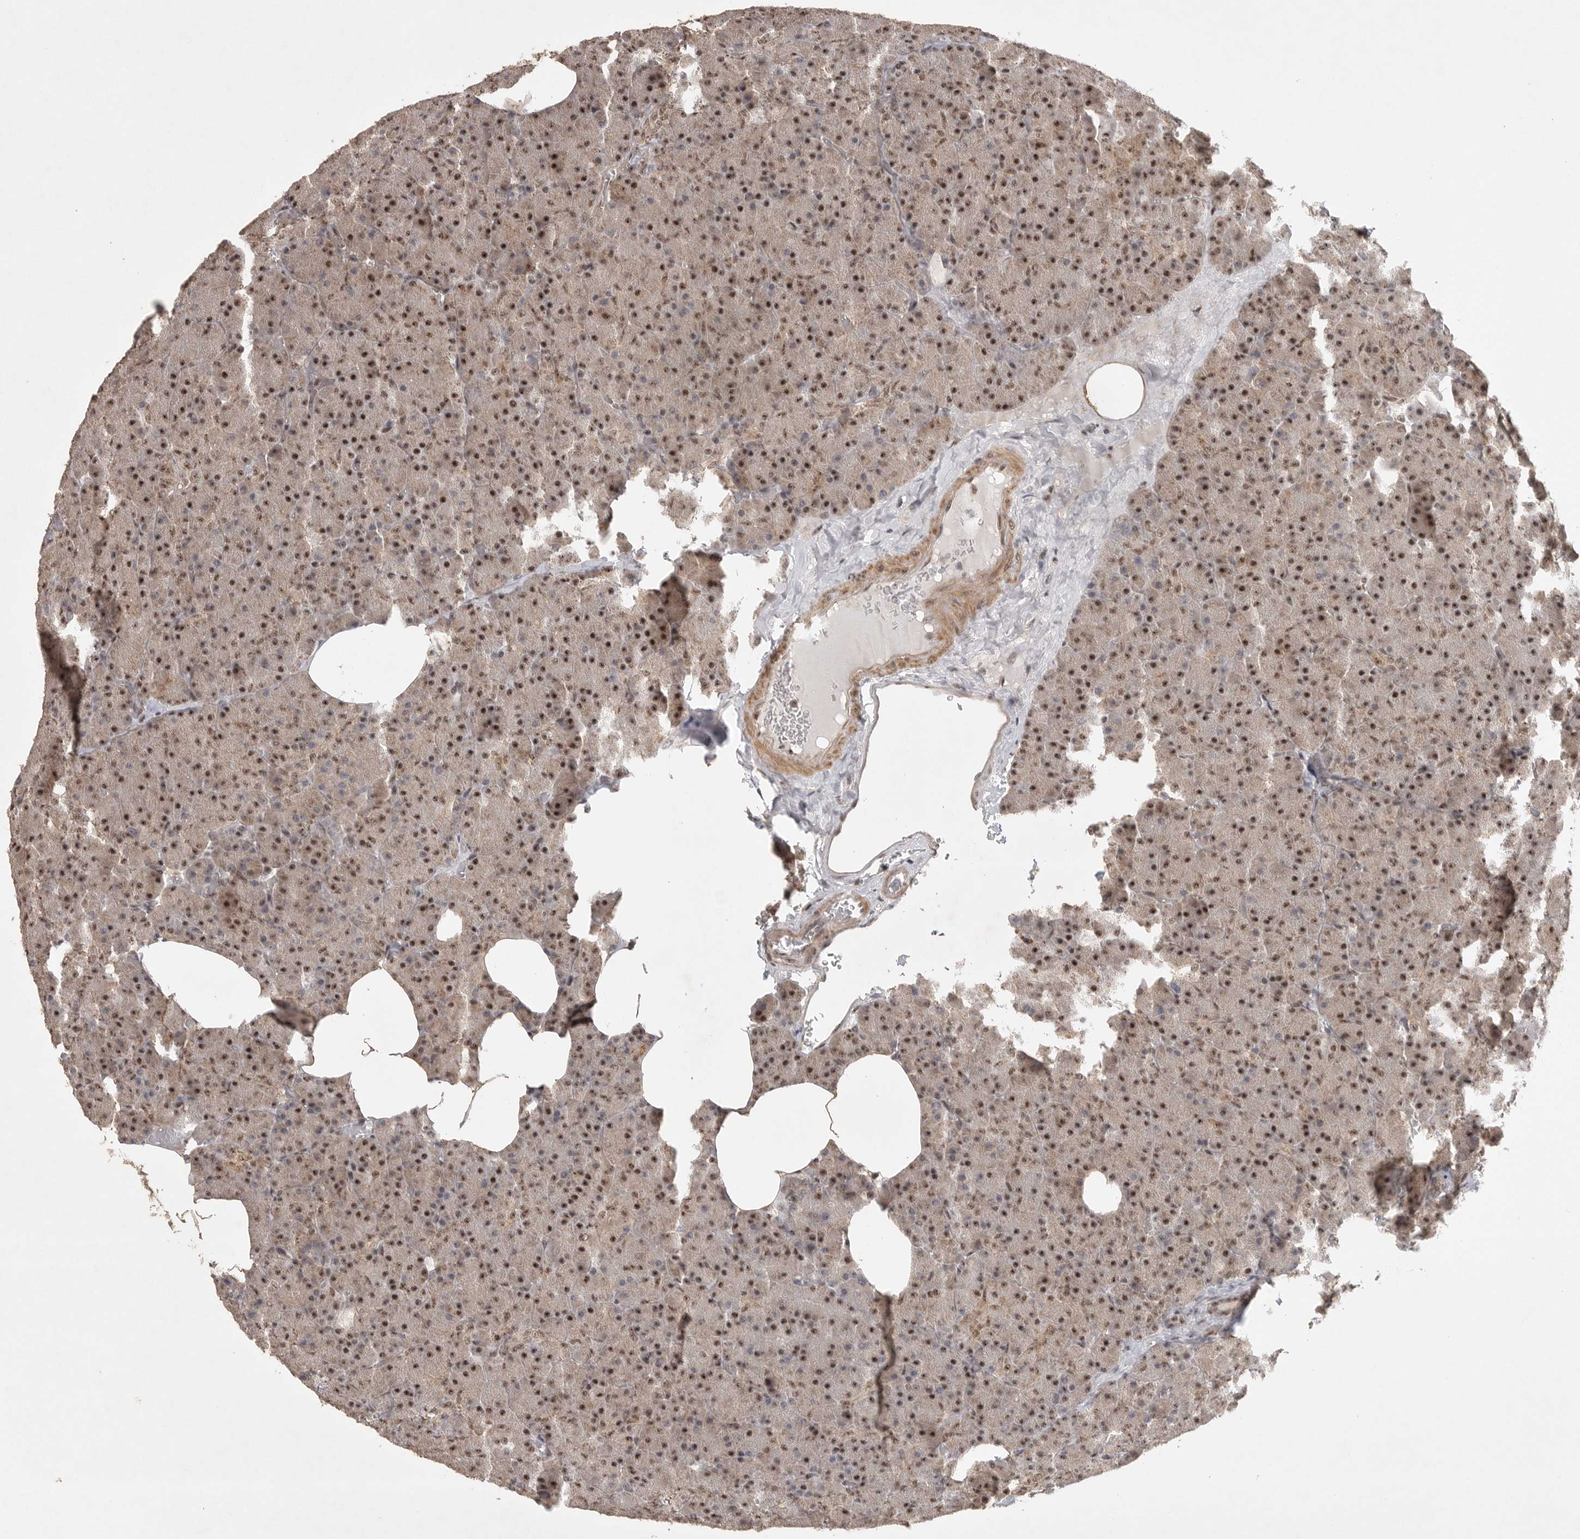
{"staining": {"intensity": "moderate", "quantity": ">75%", "location": "nuclear"}, "tissue": "pancreas", "cell_type": "Exocrine glandular cells", "image_type": "normal", "snomed": [{"axis": "morphology", "description": "Normal tissue, NOS"}, {"axis": "morphology", "description": "Carcinoid, malignant, NOS"}, {"axis": "topography", "description": "Pancreas"}], "caption": "Protein positivity by immunohistochemistry demonstrates moderate nuclear expression in about >75% of exocrine glandular cells in normal pancreas.", "gene": "POMP", "patient": {"sex": "female", "age": 35}}